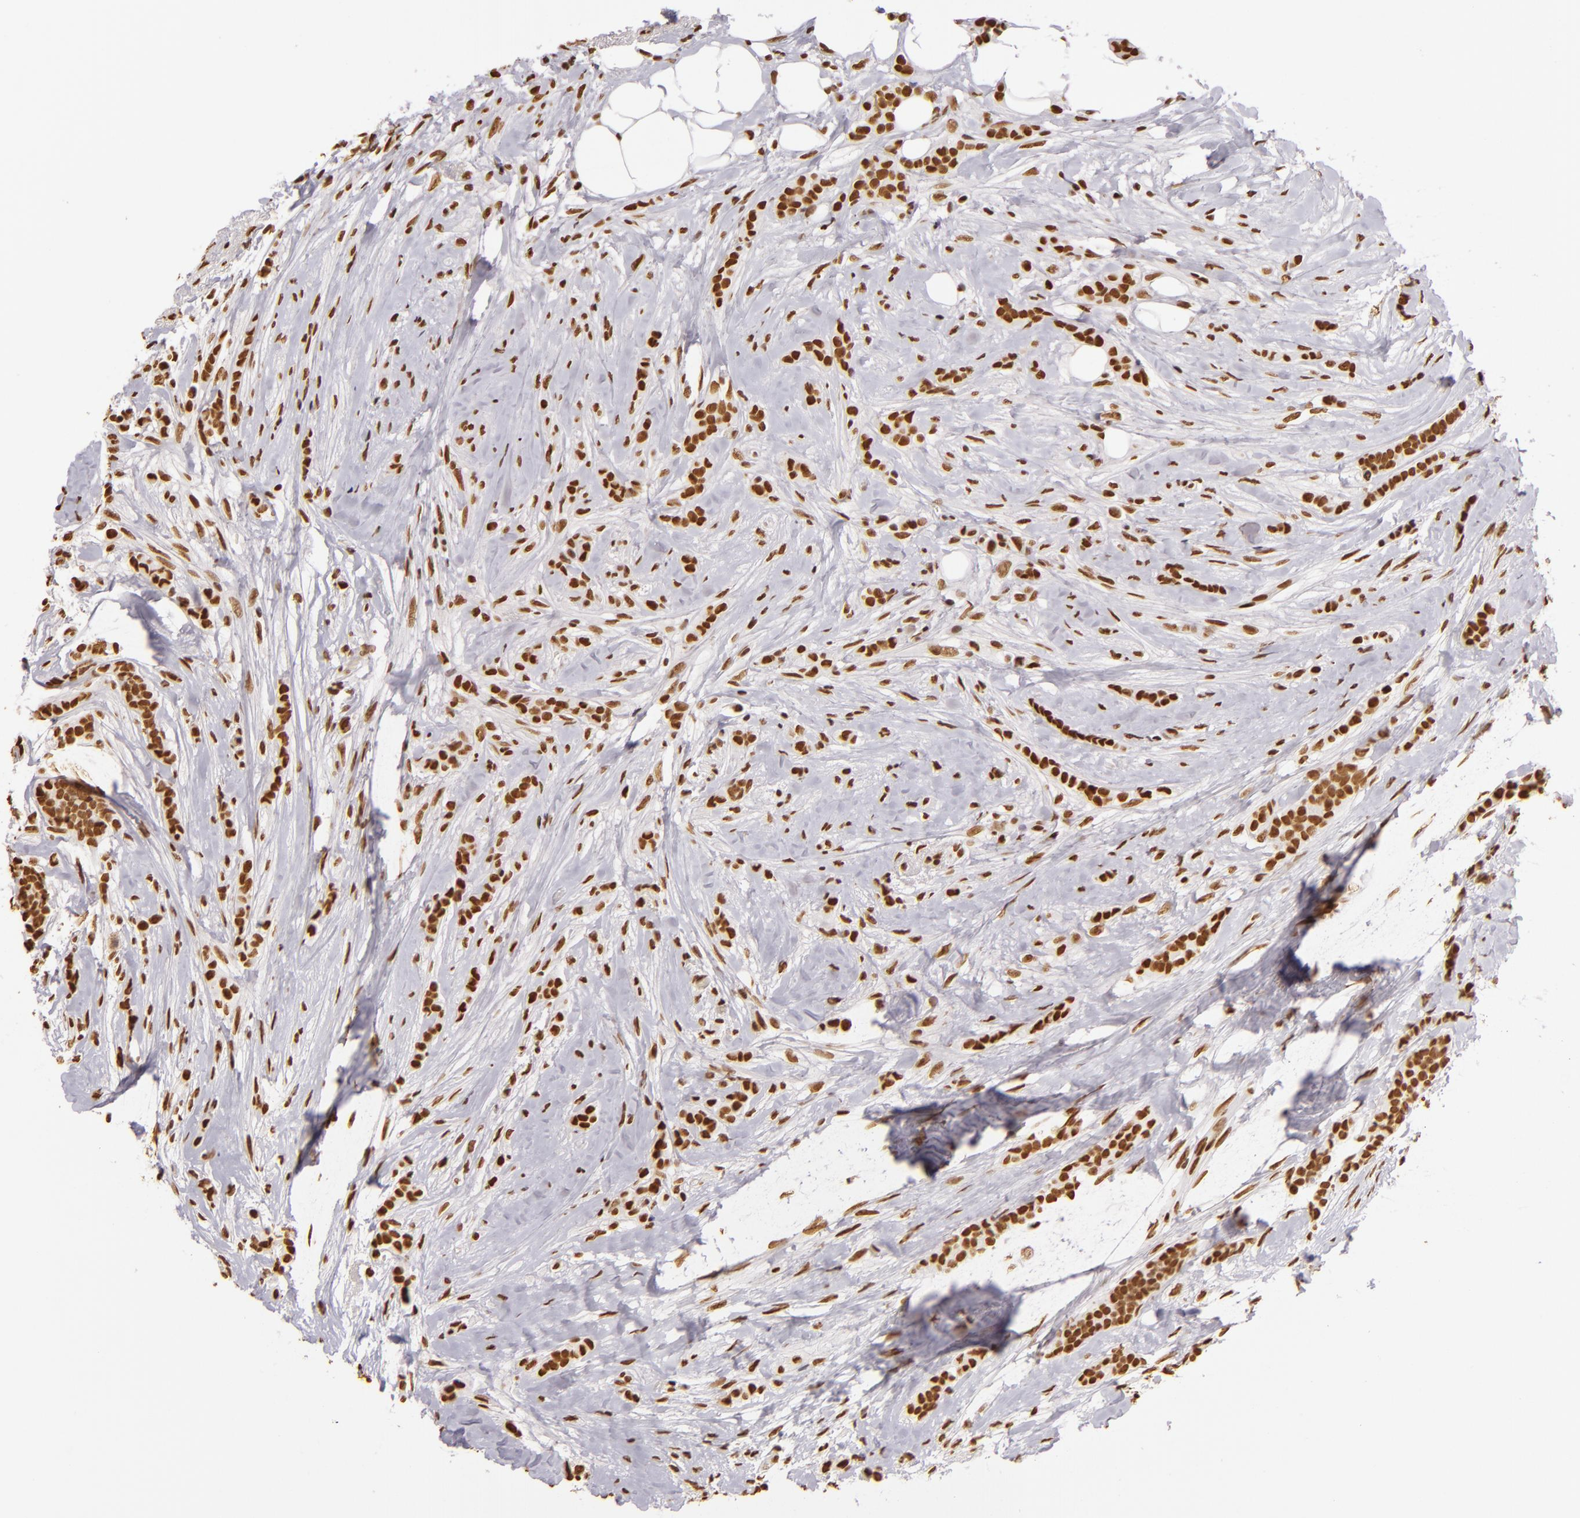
{"staining": {"intensity": "strong", "quantity": ">75%", "location": "nuclear"}, "tissue": "breast cancer", "cell_type": "Tumor cells", "image_type": "cancer", "snomed": [{"axis": "morphology", "description": "Lobular carcinoma"}, {"axis": "topography", "description": "Breast"}], "caption": "Brown immunohistochemical staining in breast cancer (lobular carcinoma) shows strong nuclear positivity in approximately >75% of tumor cells.", "gene": "PAPOLA", "patient": {"sex": "female", "age": 56}}